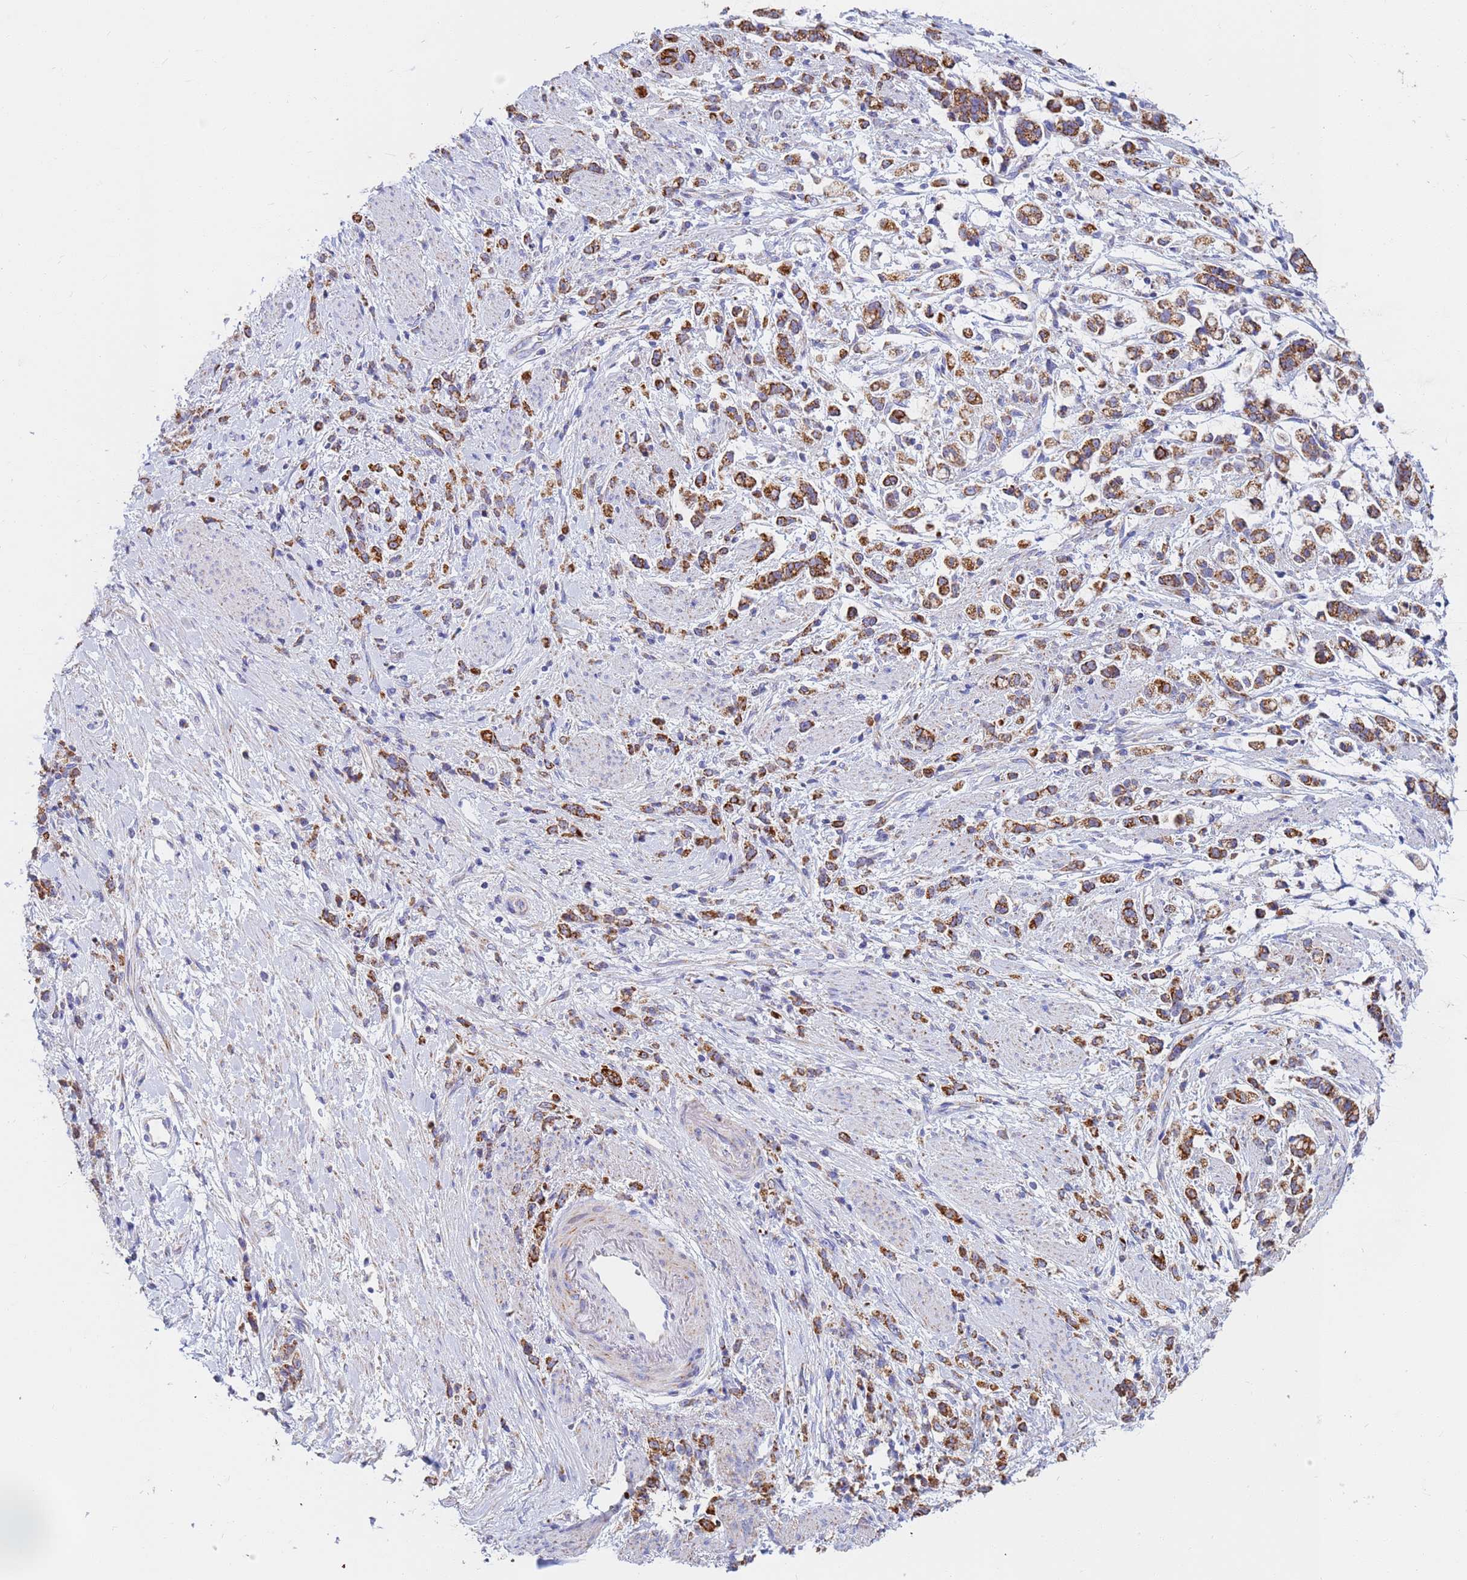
{"staining": {"intensity": "moderate", "quantity": ">75%", "location": "cytoplasmic/membranous"}, "tissue": "stomach cancer", "cell_type": "Tumor cells", "image_type": "cancer", "snomed": [{"axis": "morphology", "description": "Adenocarcinoma, NOS"}, {"axis": "topography", "description": "Stomach"}], "caption": "Approximately >75% of tumor cells in stomach cancer (adenocarcinoma) reveal moderate cytoplasmic/membranous protein expression as visualized by brown immunohistochemical staining.", "gene": "UQCRH", "patient": {"sex": "female", "age": 60}}